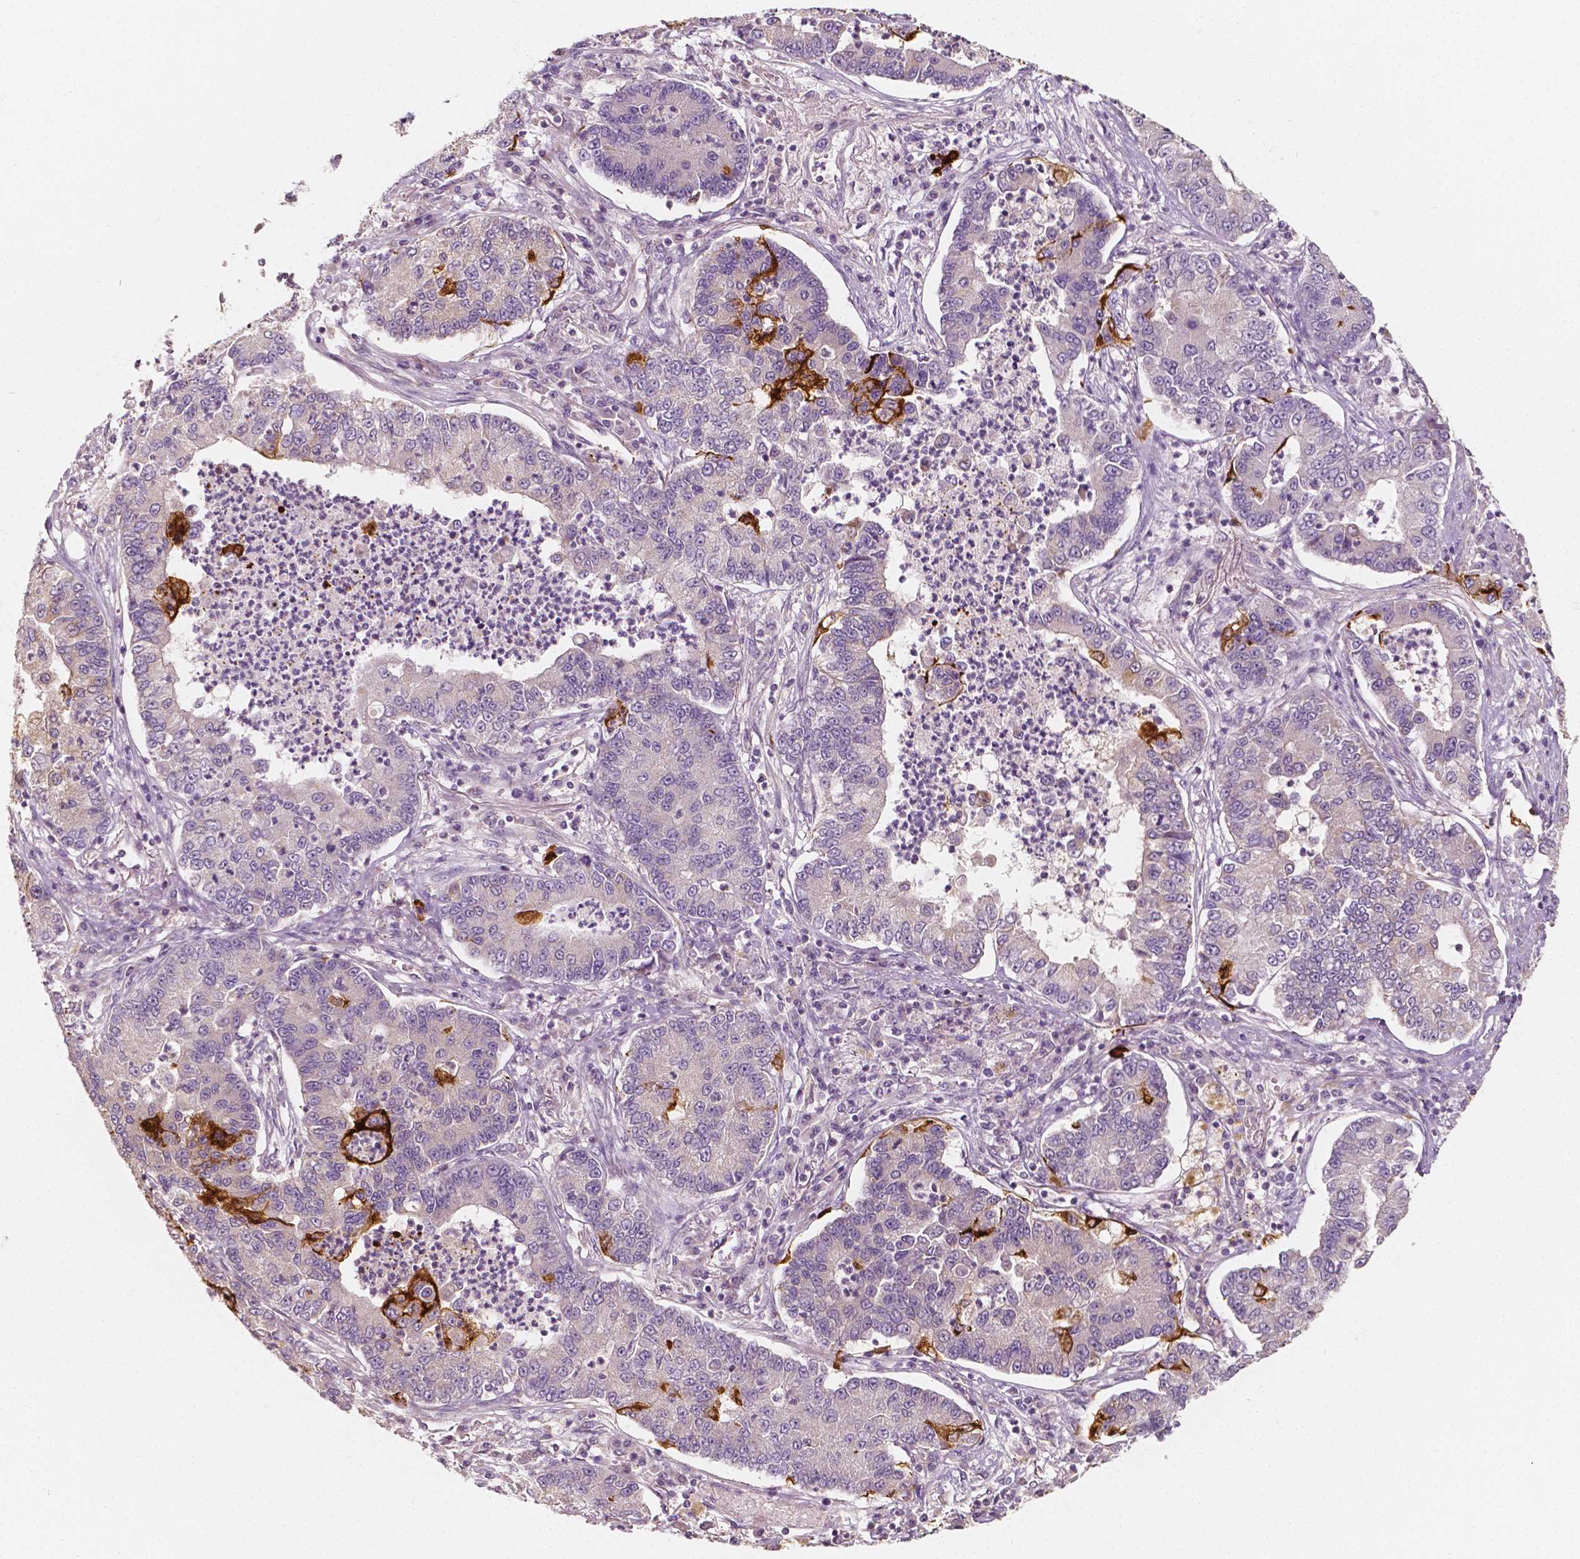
{"staining": {"intensity": "strong", "quantity": "<25%", "location": "cytoplasmic/membranous"}, "tissue": "lung cancer", "cell_type": "Tumor cells", "image_type": "cancer", "snomed": [{"axis": "morphology", "description": "Adenocarcinoma, NOS"}, {"axis": "topography", "description": "Lung"}], "caption": "High-magnification brightfield microscopy of lung cancer stained with DAB (3,3'-diaminobenzidine) (brown) and counterstained with hematoxylin (blue). tumor cells exhibit strong cytoplasmic/membranous staining is identified in approximately<25% of cells.", "gene": "SHPK", "patient": {"sex": "female", "age": 57}}